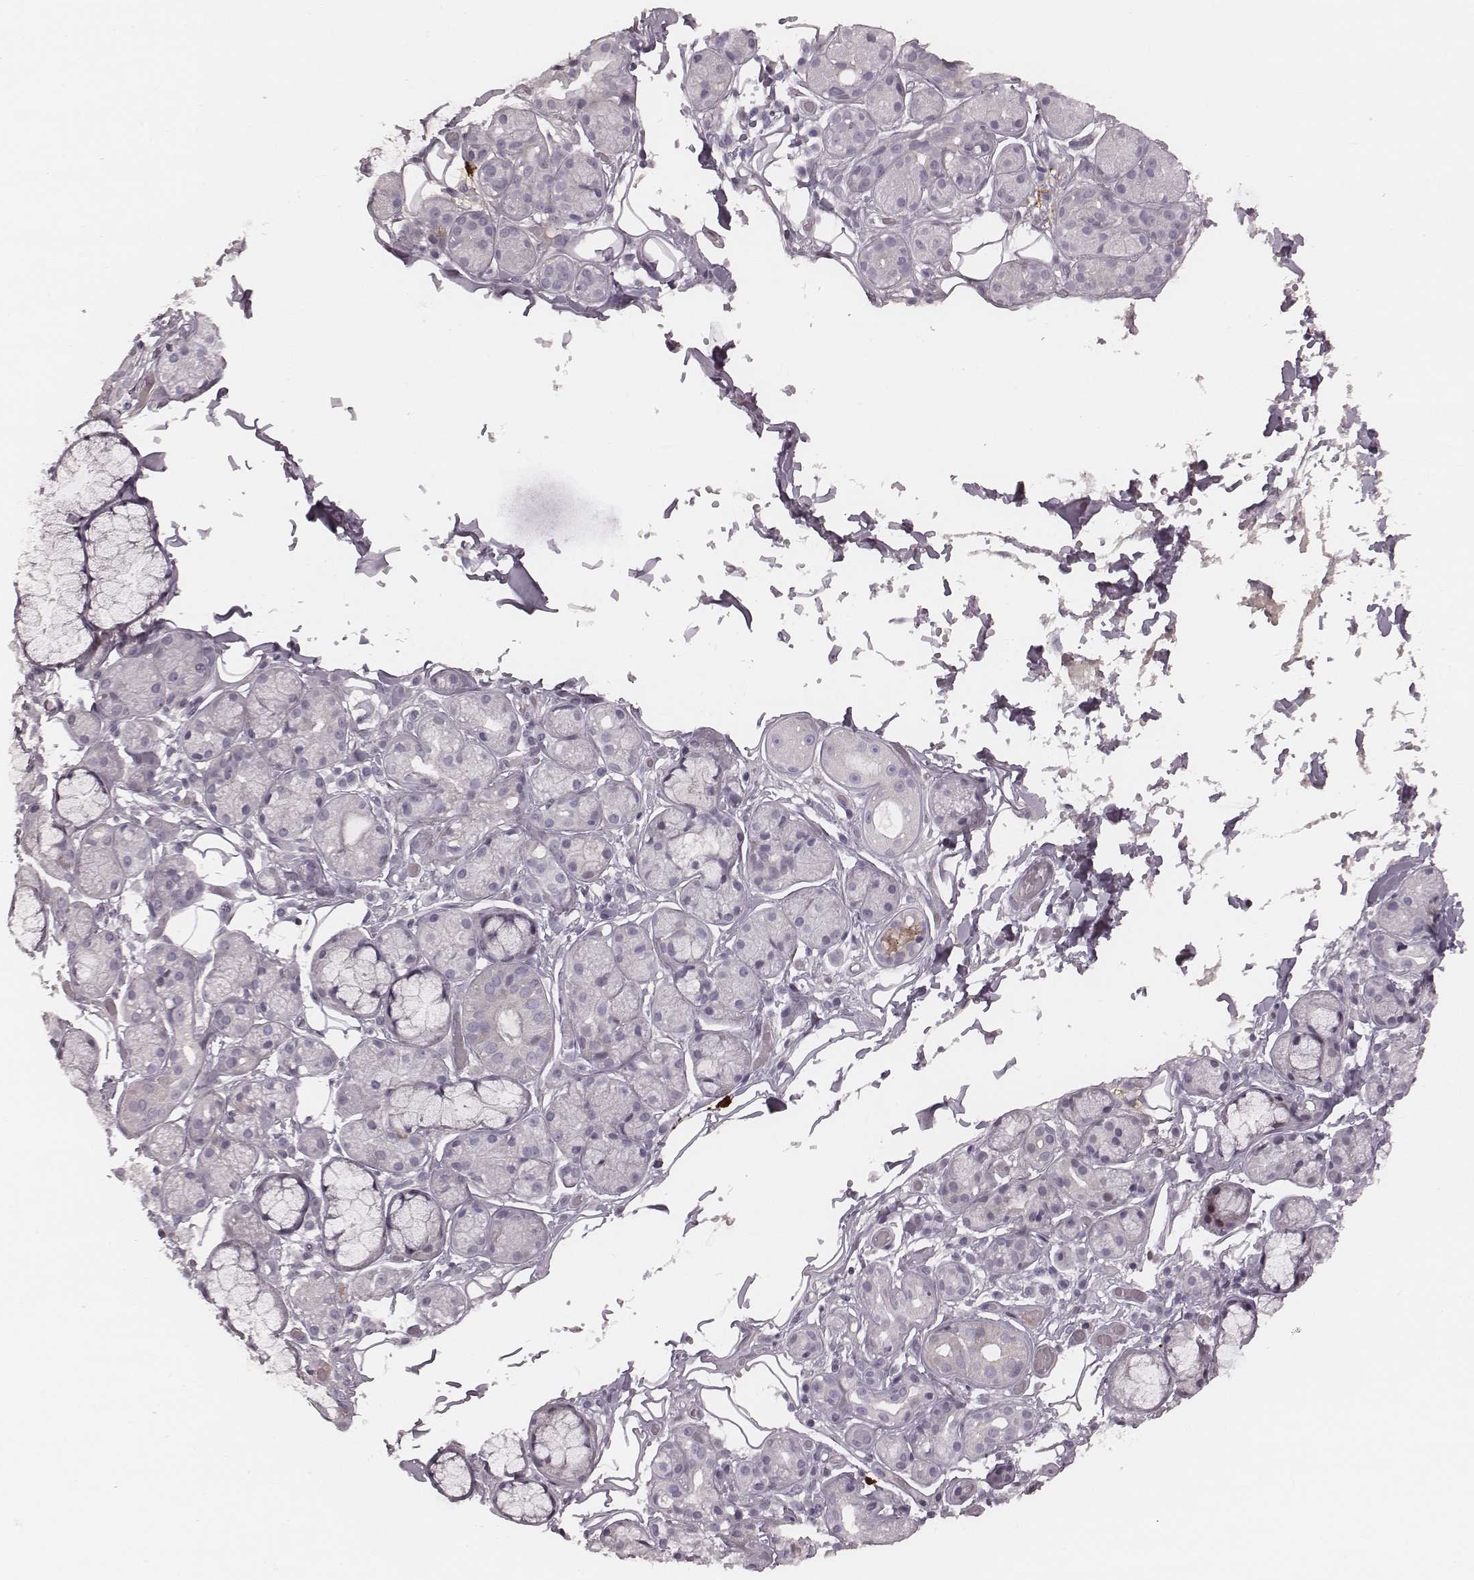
{"staining": {"intensity": "negative", "quantity": "none", "location": "none"}, "tissue": "salivary gland", "cell_type": "Glandular cells", "image_type": "normal", "snomed": [{"axis": "morphology", "description": "Normal tissue, NOS"}, {"axis": "topography", "description": "Salivary gland"}, {"axis": "topography", "description": "Peripheral nerve tissue"}], "caption": "Human salivary gland stained for a protein using immunohistochemistry demonstrates no positivity in glandular cells.", "gene": "S100Z", "patient": {"sex": "male", "age": 71}}